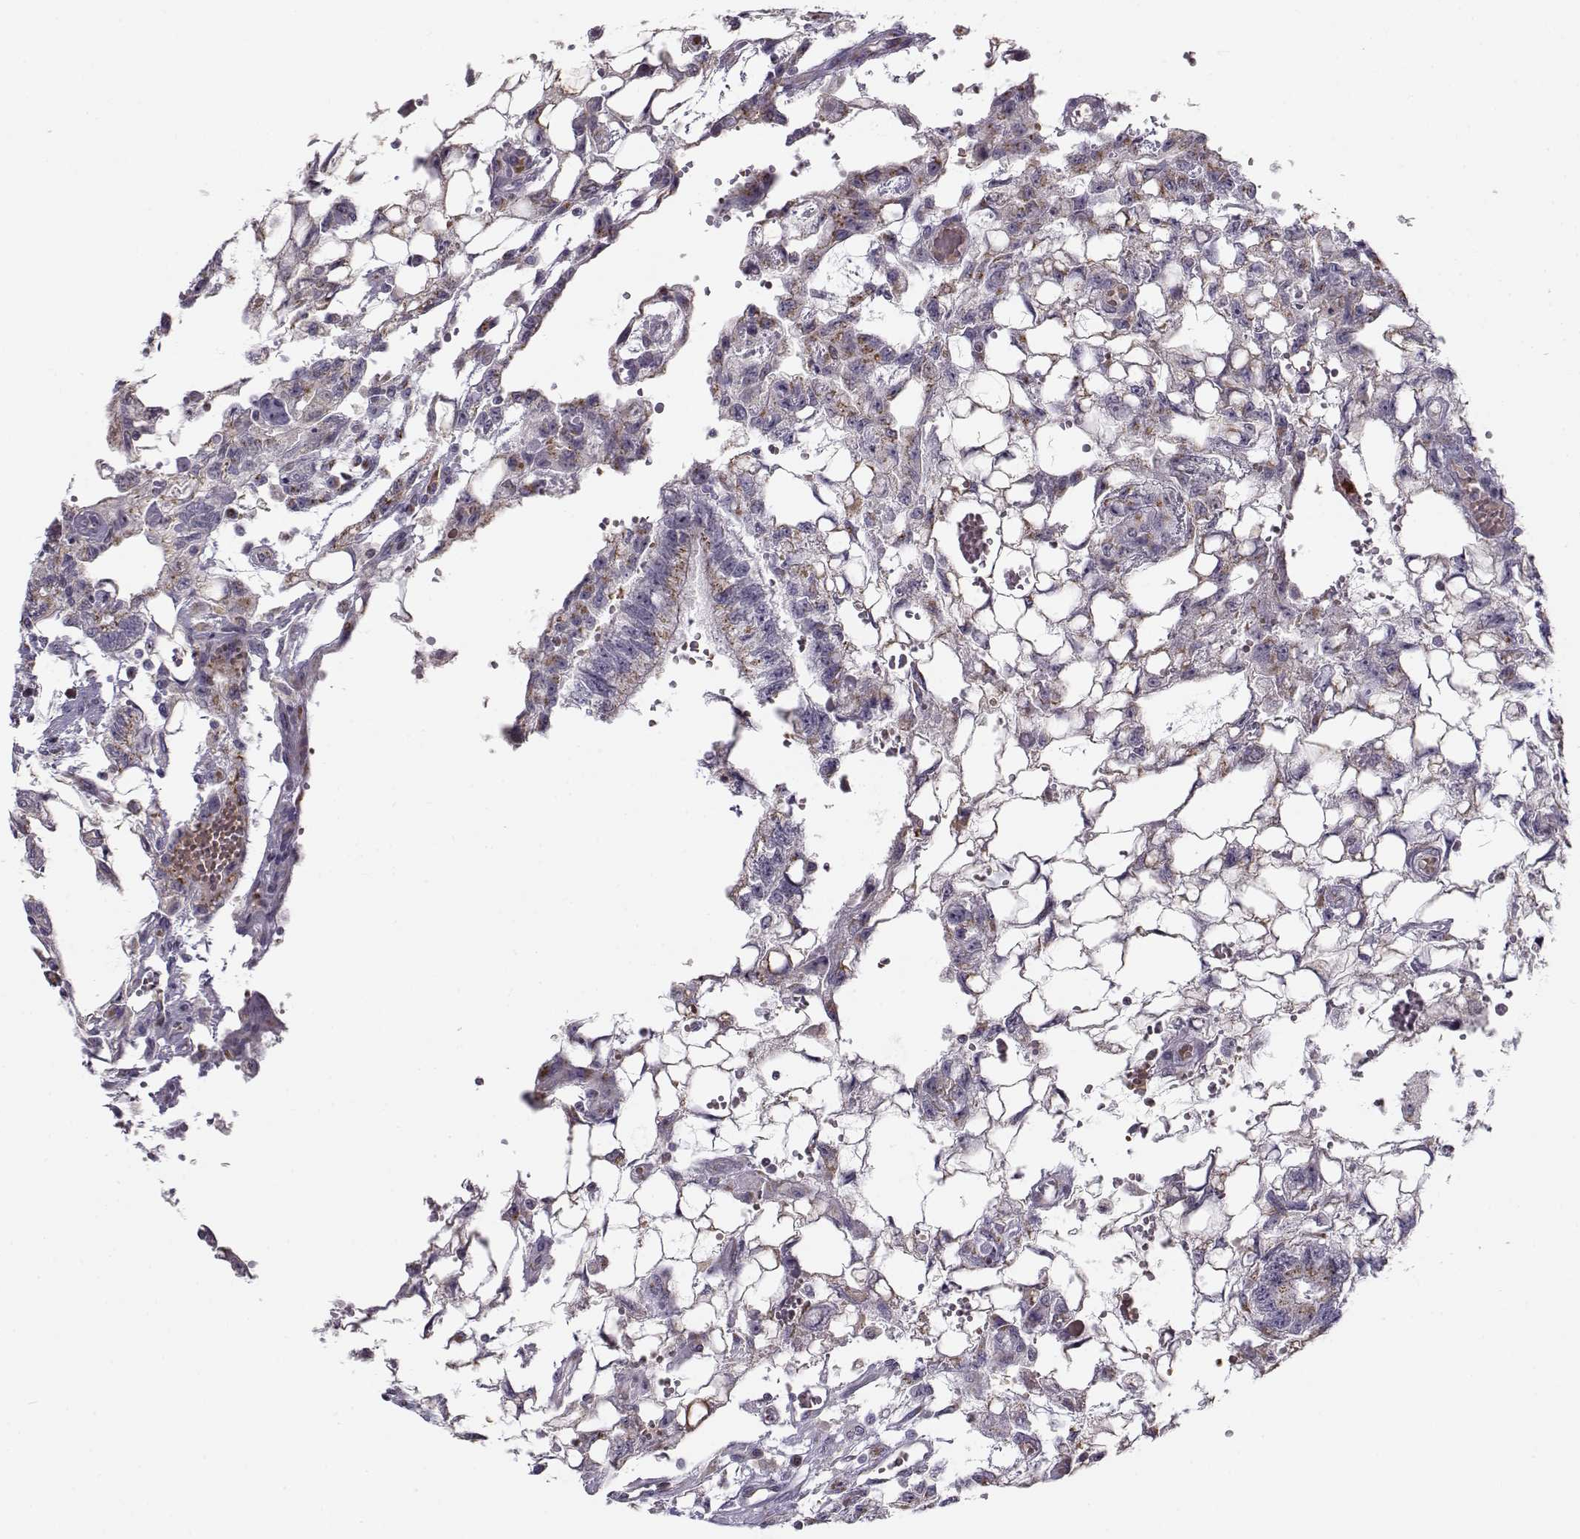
{"staining": {"intensity": "weak", "quantity": "25%-75%", "location": "cytoplasmic/membranous"}, "tissue": "testis cancer", "cell_type": "Tumor cells", "image_type": "cancer", "snomed": [{"axis": "morphology", "description": "Carcinoma, Embryonal, NOS"}, {"axis": "topography", "description": "Testis"}], "caption": "Testis cancer tissue shows weak cytoplasmic/membranous positivity in approximately 25%-75% of tumor cells The staining was performed using DAB, with brown indicating positive protein expression. Nuclei are stained blue with hematoxylin.", "gene": "SLC4A5", "patient": {"sex": "male", "age": 32}}